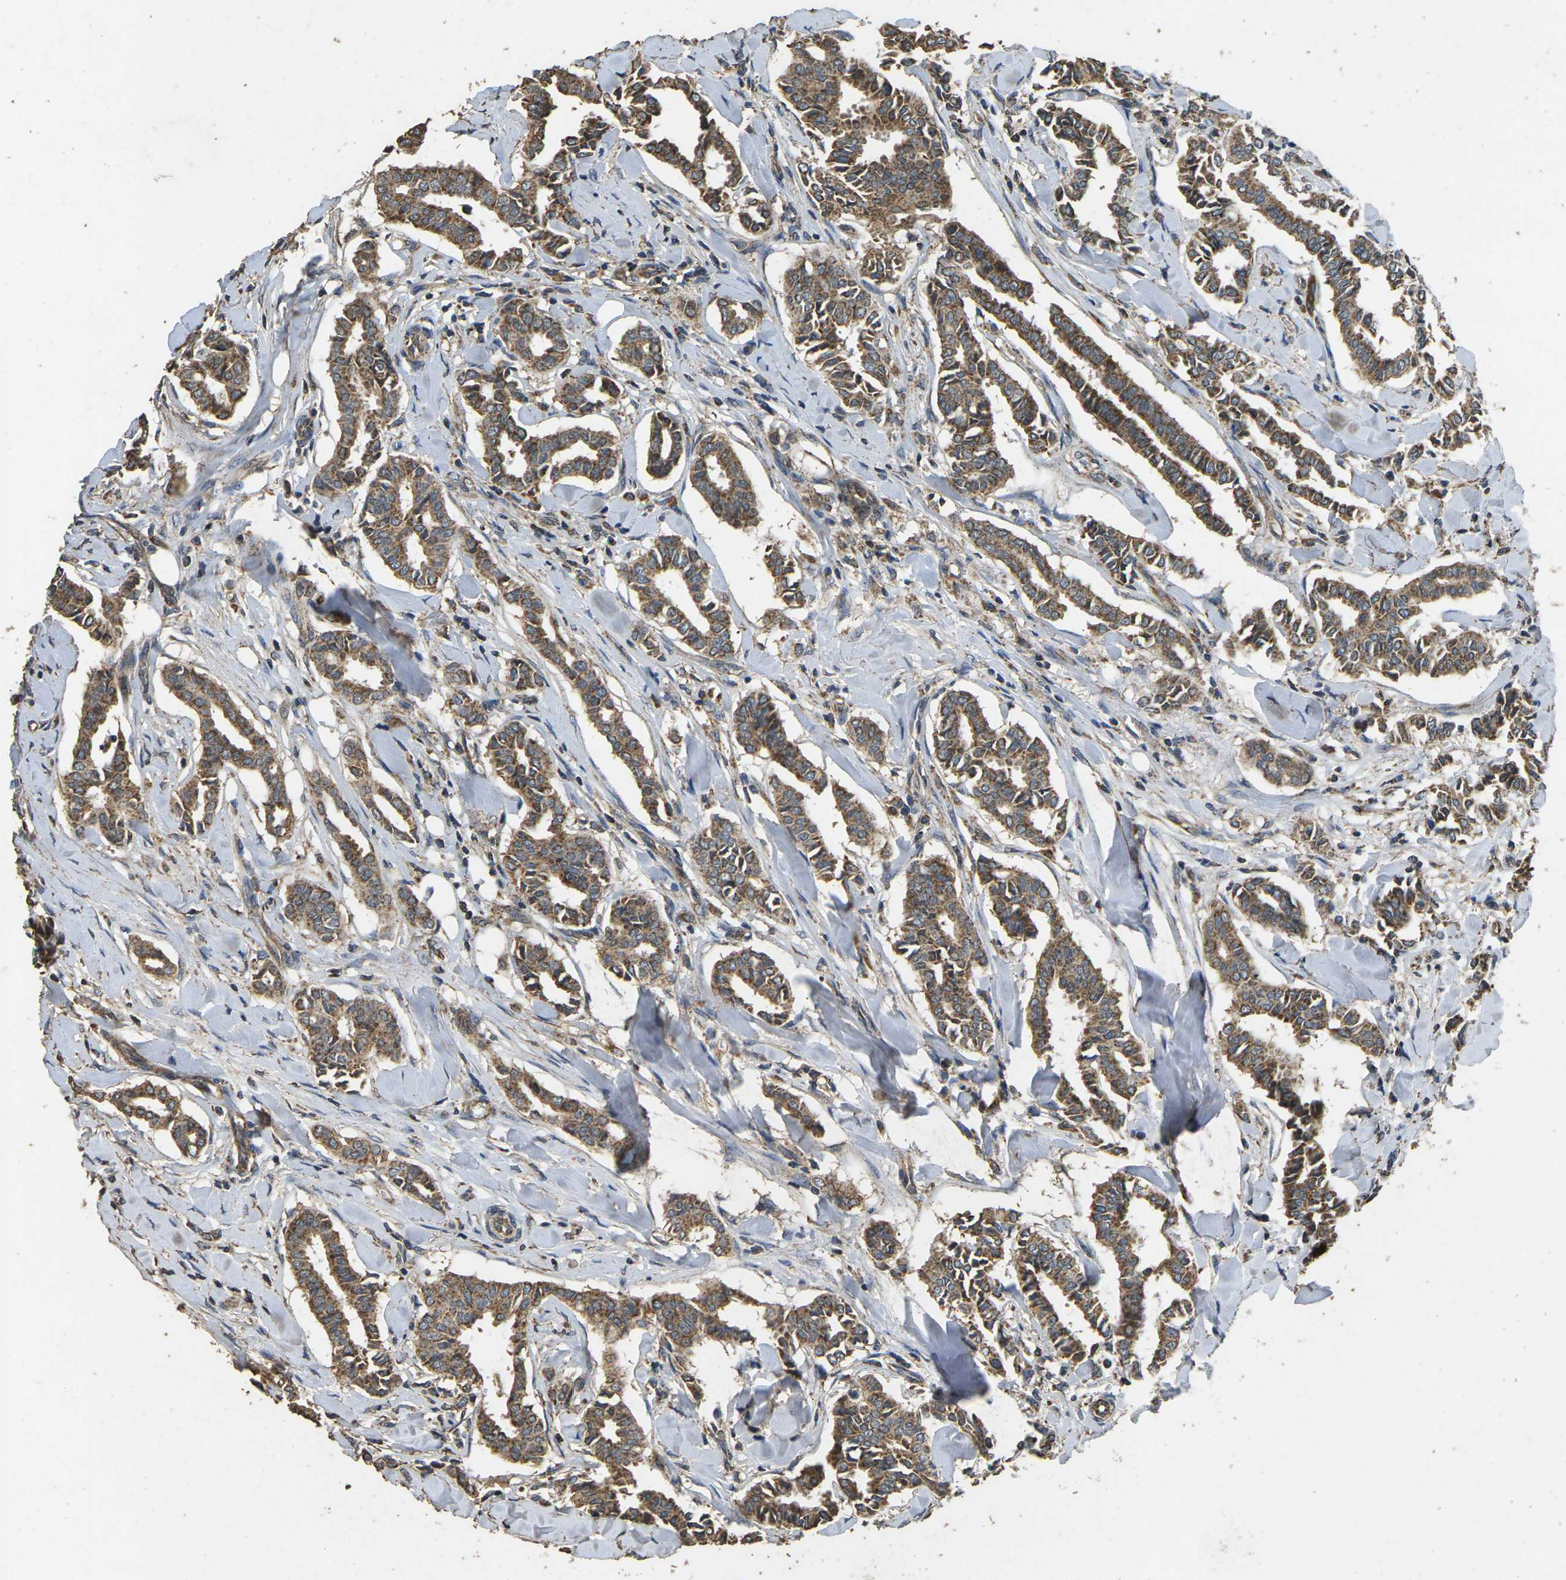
{"staining": {"intensity": "moderate", "quantity": ">75%", "location": "cytoplasmic/membranous"}, "tissue": "head and neck cancer", "cell_type": "Tumor cells", "image_type": "cancer", "snomed": [{"axis": "morphology", "description": "Adenocarcinoma, NOS"}, {"axis": "topography", "description": "Salivary gland"}, {"axis": "topography", "description": "Head-Neck"}], "caption": "The histopathology image shows a brown stain indicating the presence of a protein in the cytoplasmic/membranous of tumor cells in head and neck cancer.", "gene": "MAPK11", "patient": {"sex": "female", "age": 59}}